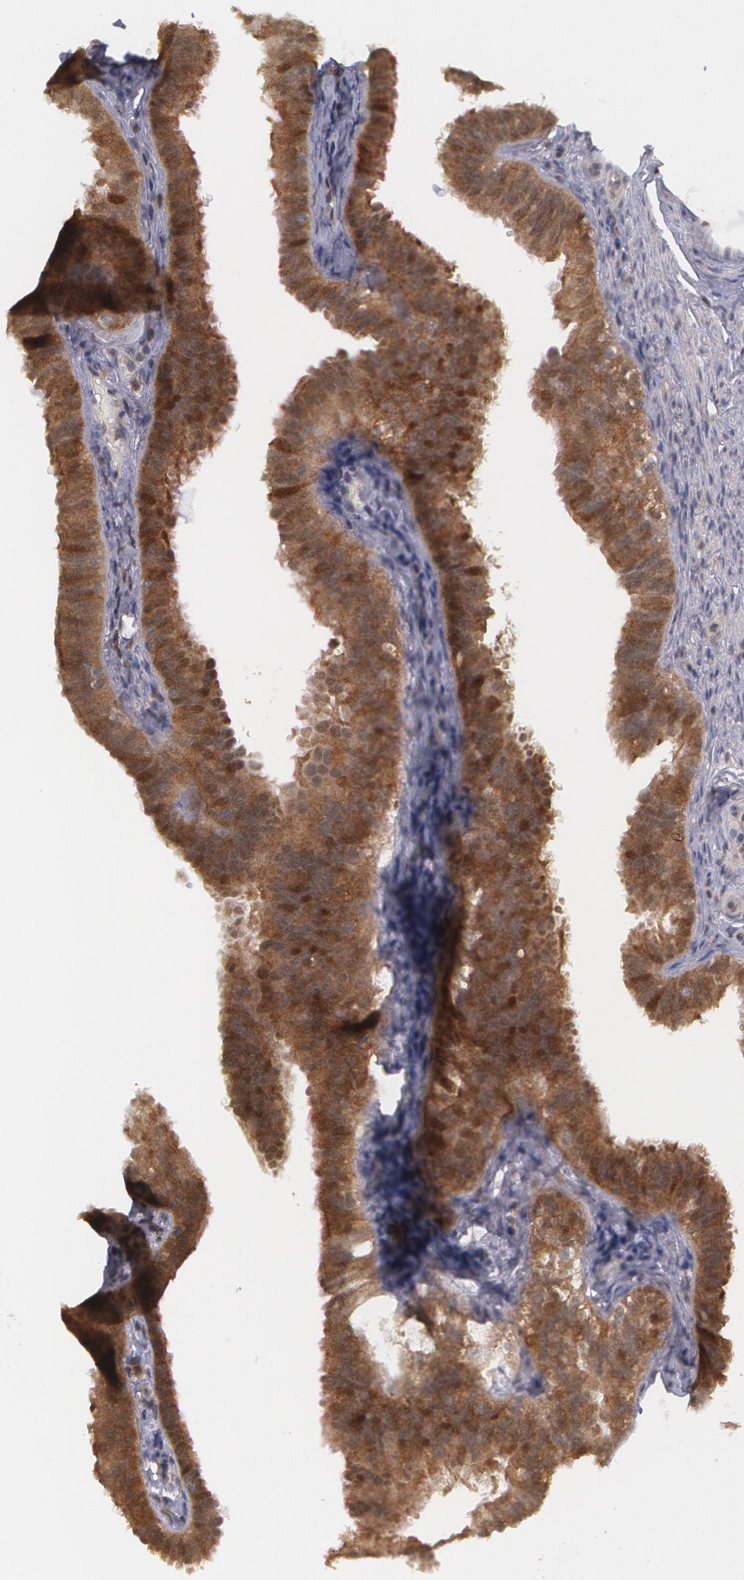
{"staining": {"intensity": "moderate", "quantity": ">75%", "location": "cytoplasmic/membranous"}, "tissue": "fallopian tube", "cell_type": "Glandular cells", "image_type": "normal", "snomed": [{"axis": "morphology", "description": "Normal tissue, NOS"}, {"axis": "morphology", "description": "Dermoid, NOS"}, {"axis": "topography", "description": "Fallopian tube"}], "caption": "Immunohistochemistry (IHC) staining of normal fallopian tube, which reveals medium levels of moderate cytoplasmic/membranous staining in about >75% of glandular cells indicating moderate cytoplasmic/membranous protein expression. The staining was performed using DAB (3,3'-diaminobenzidine) (brown) for protein detection and nuclei were counterstained in hematoxylin (blue).", "gene": "TXNRD1", "patient": {"sex": "female", "age": 33}}